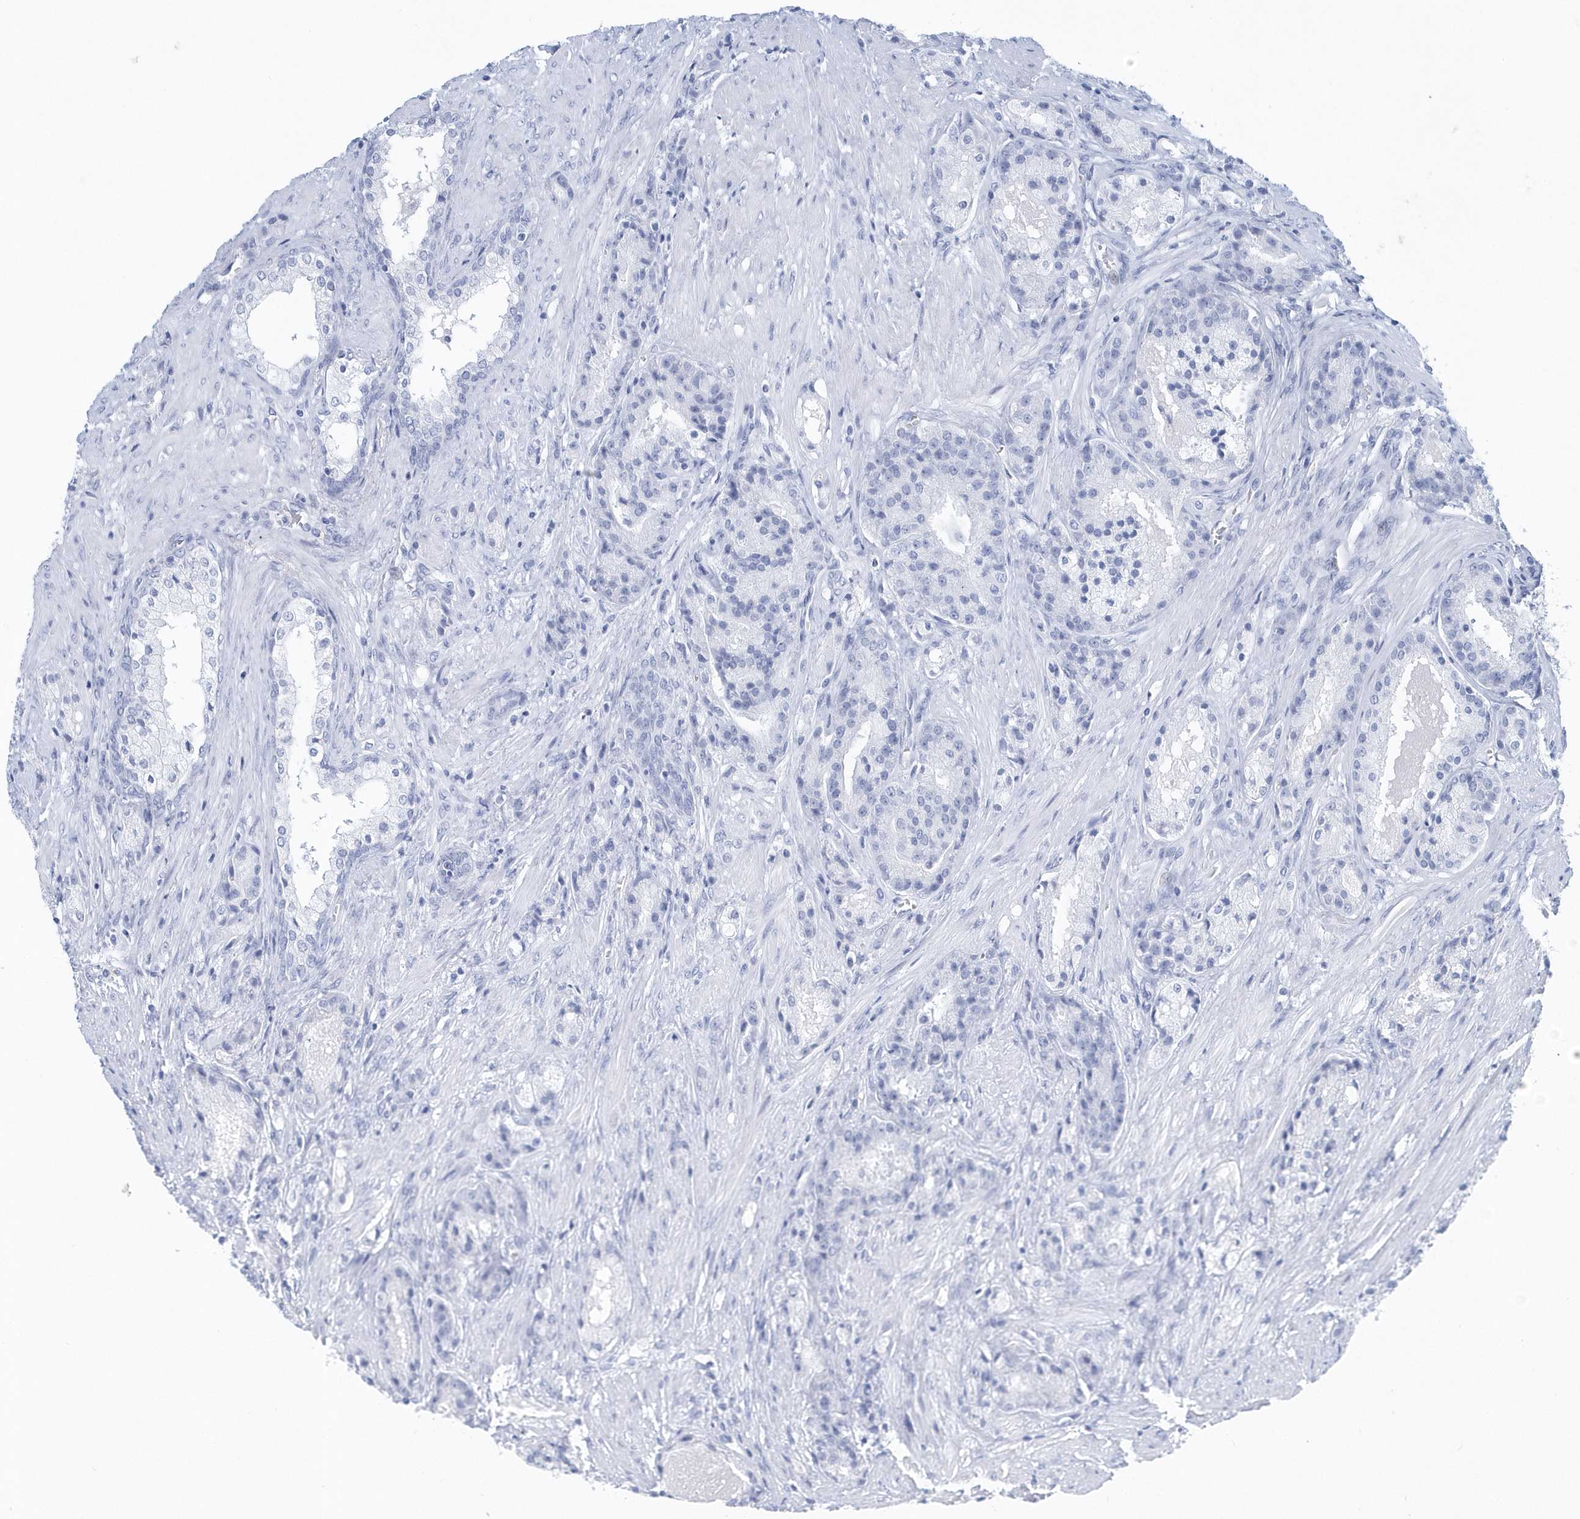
{"staining": {"intensity": "negative", "quantity": "none", "location": "none"}, "tissue": "prostate cancer", "cell_type": "Tumor cells", "image_type": "cancer", "snomed": [{"axis": "morphology", "description": "Adenocarcinoma, High grade"}, {"axis": "topography", "description": "Prostate"}], "caption": "This is an immunohistochemistry (IHC) micrograph of human prostate cancer (adenocarcinoma (high-grade)). There is no expression in tumor cells.", "gene": "PTPRO", "patient": {"sex": "male", "age": 60}}